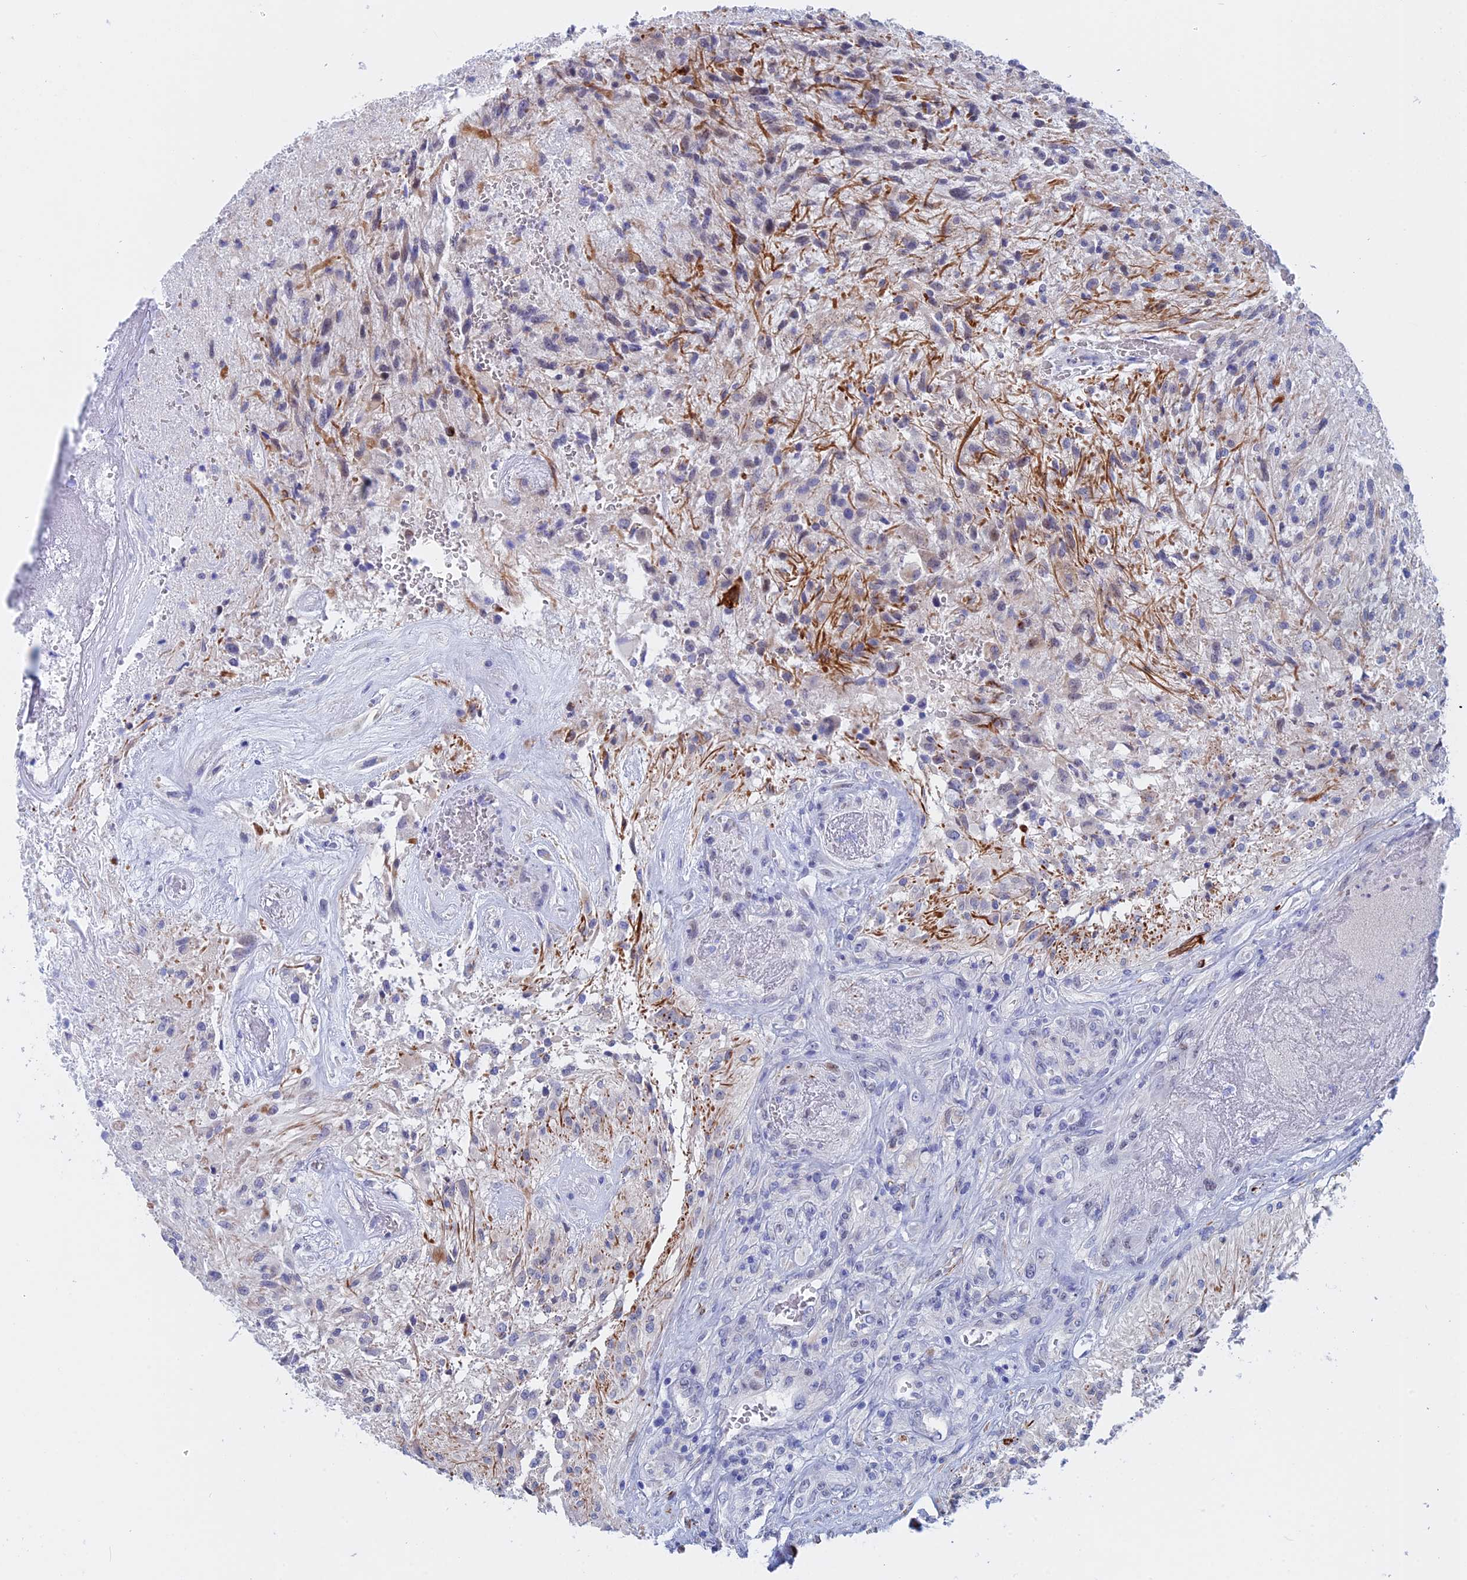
{"staining": {"intensity": "negative", "quantity": "none", "location": "none"}, "tissue": "glioma", "cell_type": "Tumor cells", "image_type": "cancer", "snomed": [{"axis": "morphology", "description": "Glioma, malignant, High grade"}, {"axis": "topography", "description": "Brain"}], "caption": "A histopathology image of human glioma is negative for staining in tumor cells. Brightfield microscopy of IHC stained with DAB (3,3'-diaminobenzidine) (brown) and hematoxylin (blue), captured at high magnification.", "gene": "WDR83", "patient": {"sex": "male", "age": 56}}